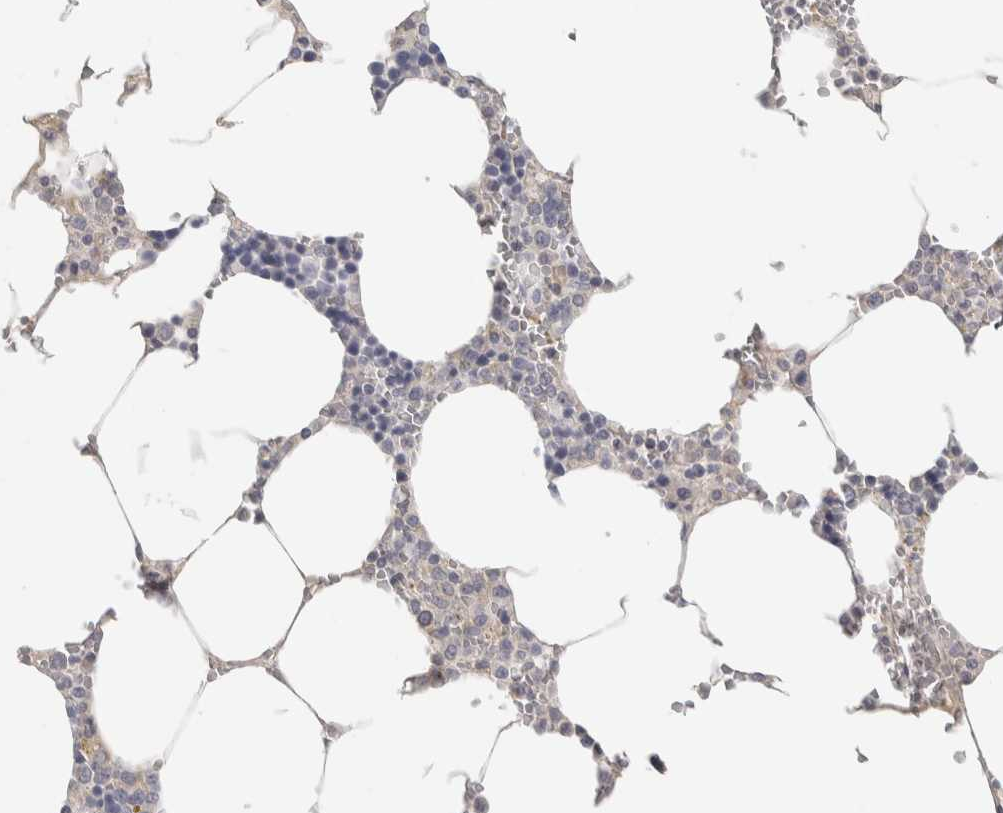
{"staining": {"intensity": "moderate", "quantity": "<25%", "location": "cytoplasmic/membranous"}, "tissue": "bone marrow", "cell_type": "Hematopoietic cells", "image_type": "normal", "snomed": [{"axis": "morphology", "description": "Normal tissue, NOS"}, {"axis": "topography", "description": "Bone marrow"}], "caption": "IHC histopathology image of normal human bone marrow stained for a protein (brown), which demonstrates low levels of moderate cytoplasmic/membranous positivity in about <25% of hematopoietic cells.", "gene": "DCXR", "patient": {"sex": "male", "age": 70}}